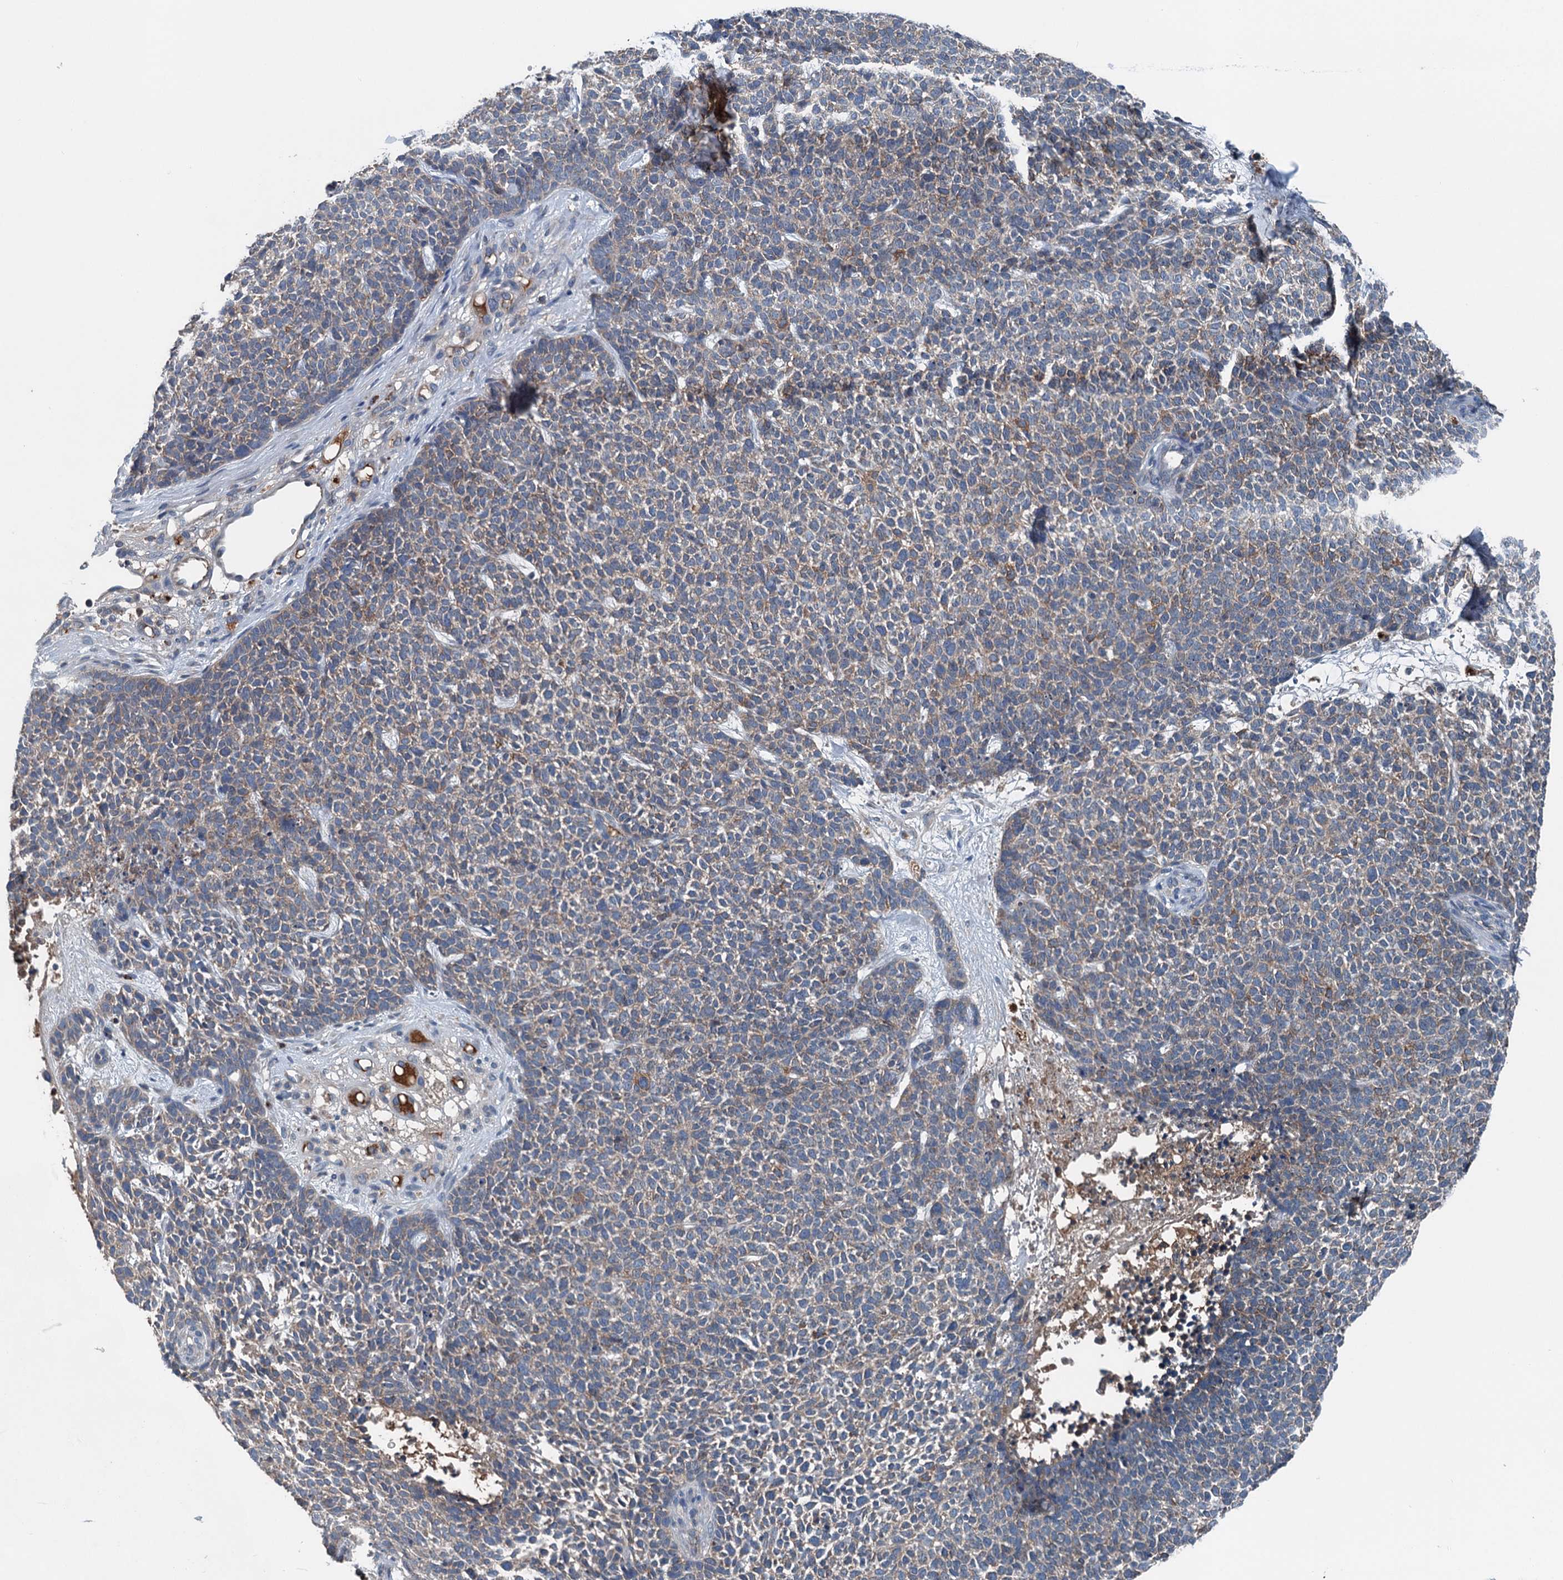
{"staining": {"intensity": "weak", "quantity": "25%-75%", "location": "cytoplasmic/membranous"}, "tissue": "skin cancer", "cell_type": "Tumor cells", "image_type": "cancer", "snomed": [{"axis": "morphology", "description": "Basal cell carcinoma"}, {"axis": "topography", "description": "Skin"}], "caption": "Immunohistochemical staining of skin basal cell carcinoma reveals weak cytoplasmic/membranous protein staining in approximately 25%-75% of tumor cells.", "gene": "PDSS1", "patient": {"sex": "female", "age": 84}}